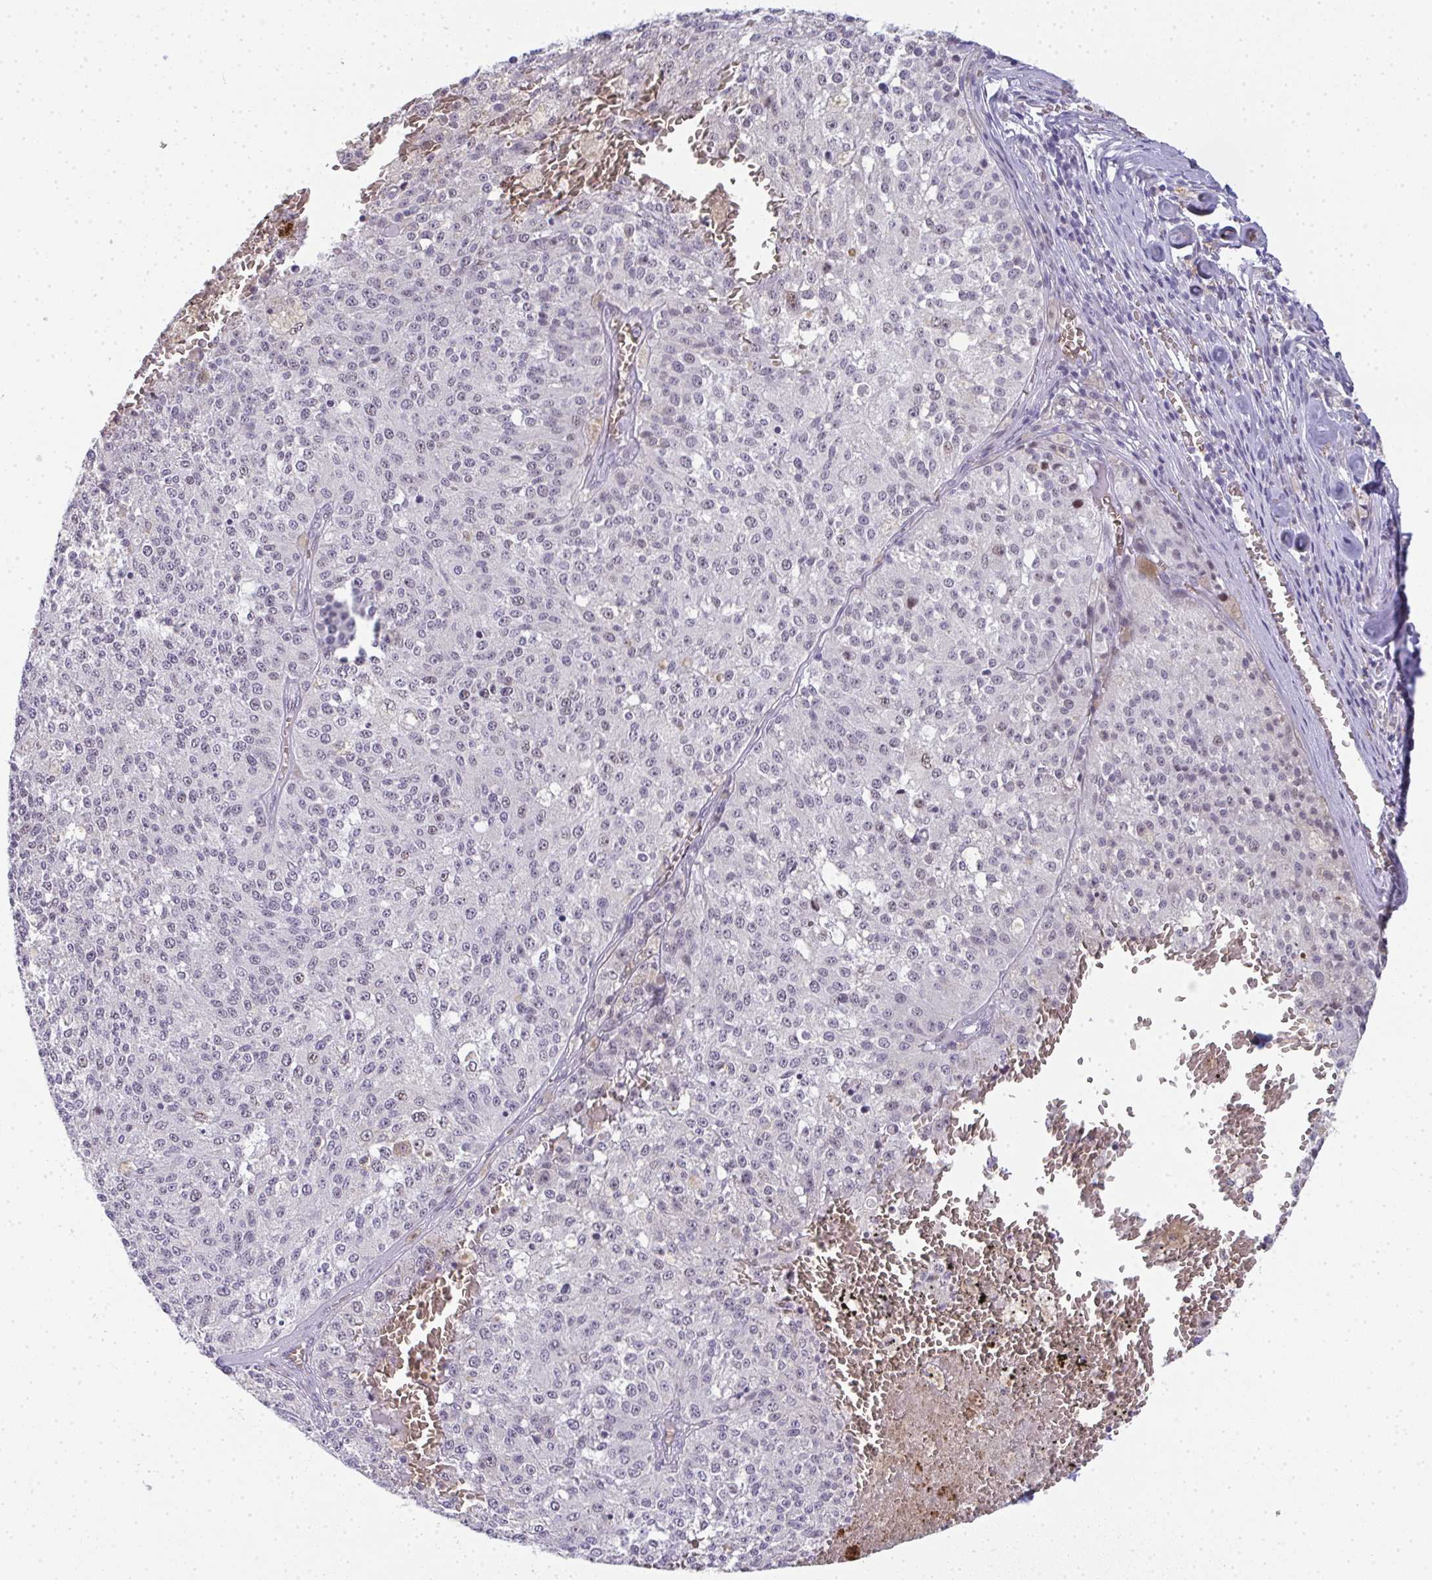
{"staining": {"intensity": "negative", "quantity": "none", "location": "none"}, "tissue": "melanoma", "cell_type": "Tumor cells", "image_type": "cancer", "snomed": [{"axis": "morphology", "description": "Malignant melanoma, Metastatic site"}, {"axis": "topography", "description": "Lymph node"}], "caption": "A high-resolution histopathology image shows immunohistochemistry staining of melanoma, which reveals no significant staining in tumor cells.", "gene": "TNMD", "patient": {"sex": "female", "age": 64}}